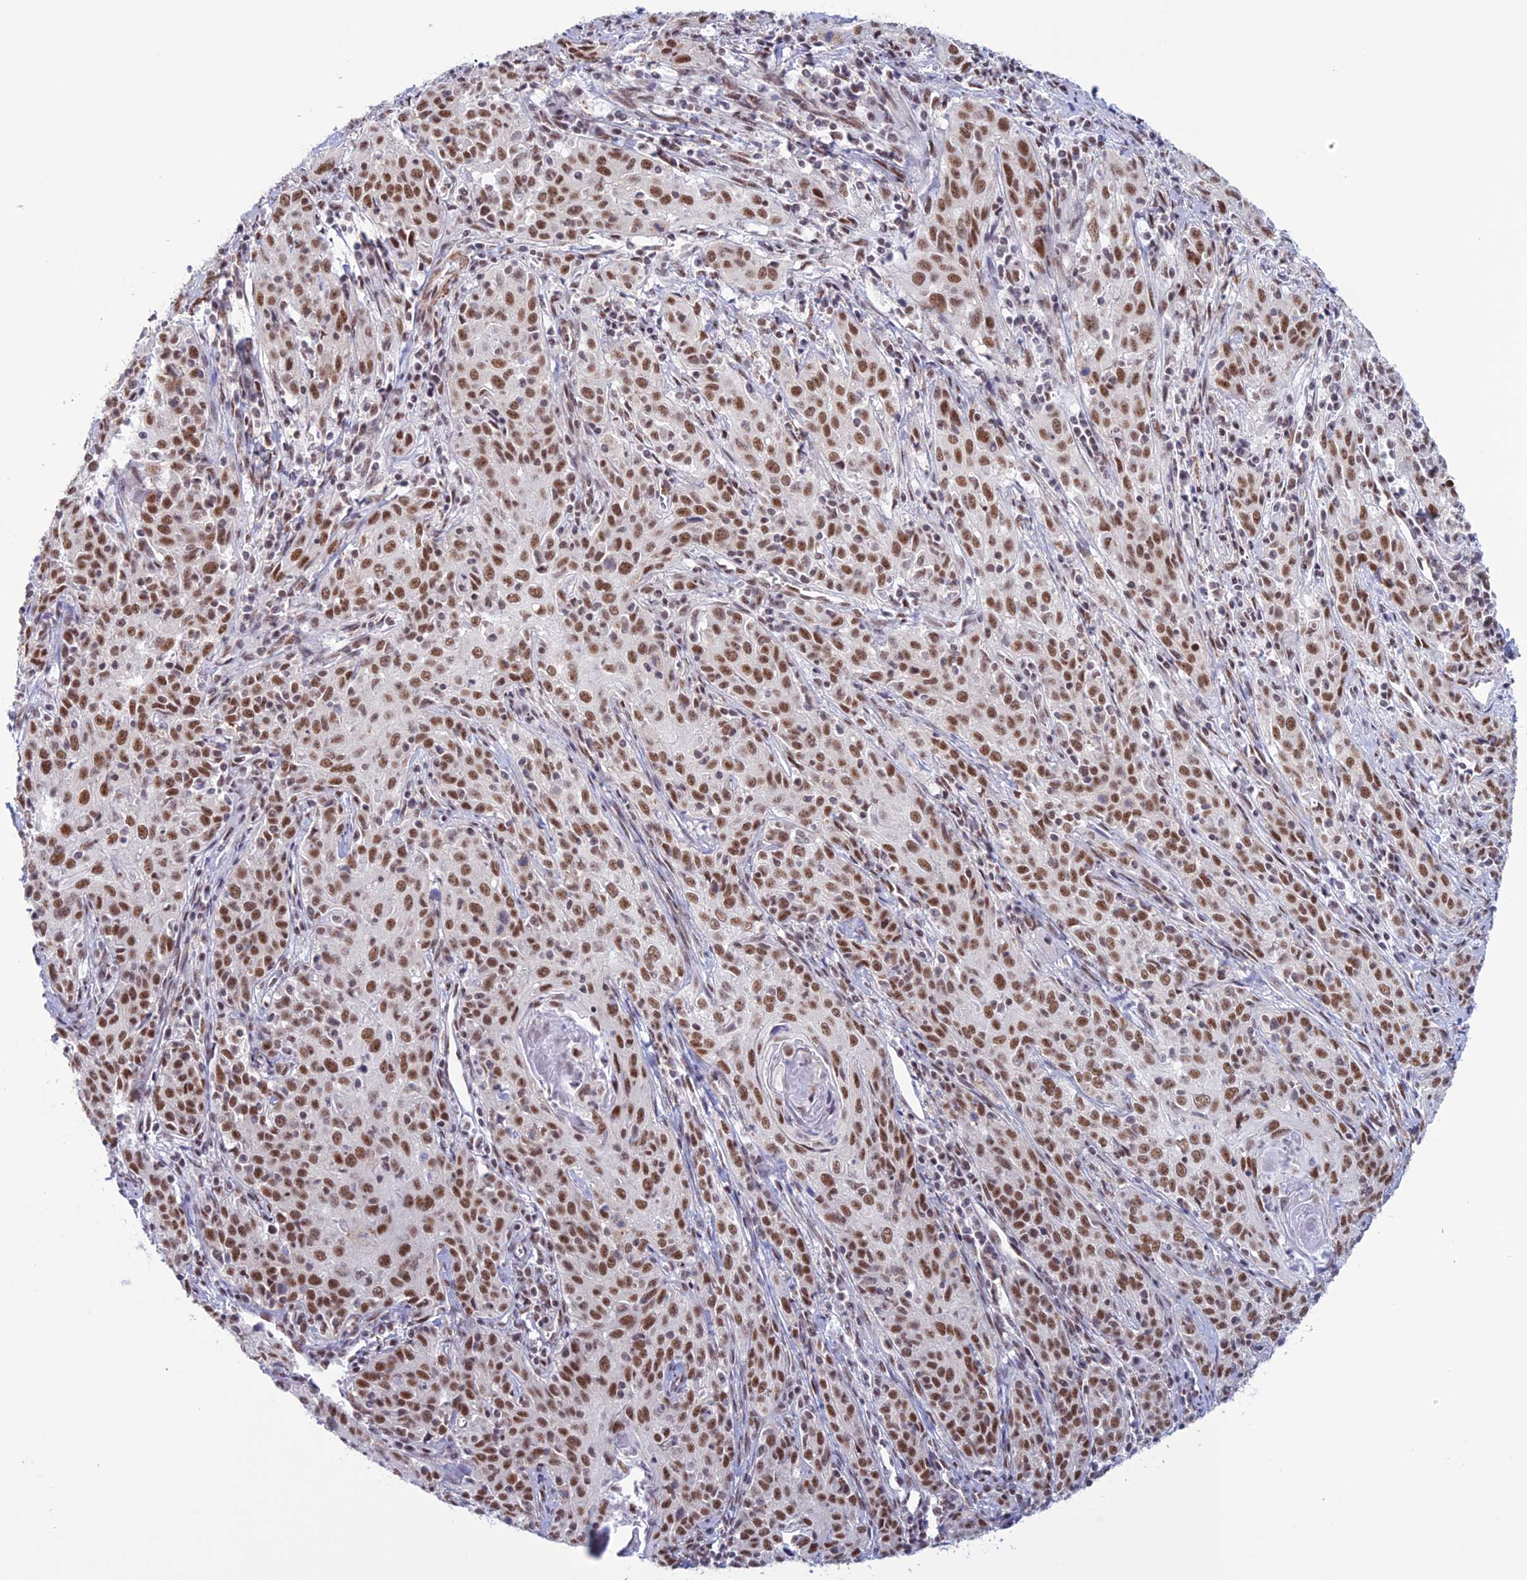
{"staining": {"intensity": "moderate", "quantity": ">75%", "location": "nuclear"}, "tissue": "cervical cancer", "cell_type": "Tumor cells", "image_type": "cancer", "snomed": [{"axis": "morphology", "description": "Squamous cell carcinoma, NOS"}, {"axis": "topography", "description": "Cervix"}], "caption": "Moderate nuclear expression for a protein is appreciated in about >75% of tumor cells of cervical cancer using immunohistochemistry (IHC).", "gene": "U2AF1", "patient": {"sex": "female", "age": 57}}